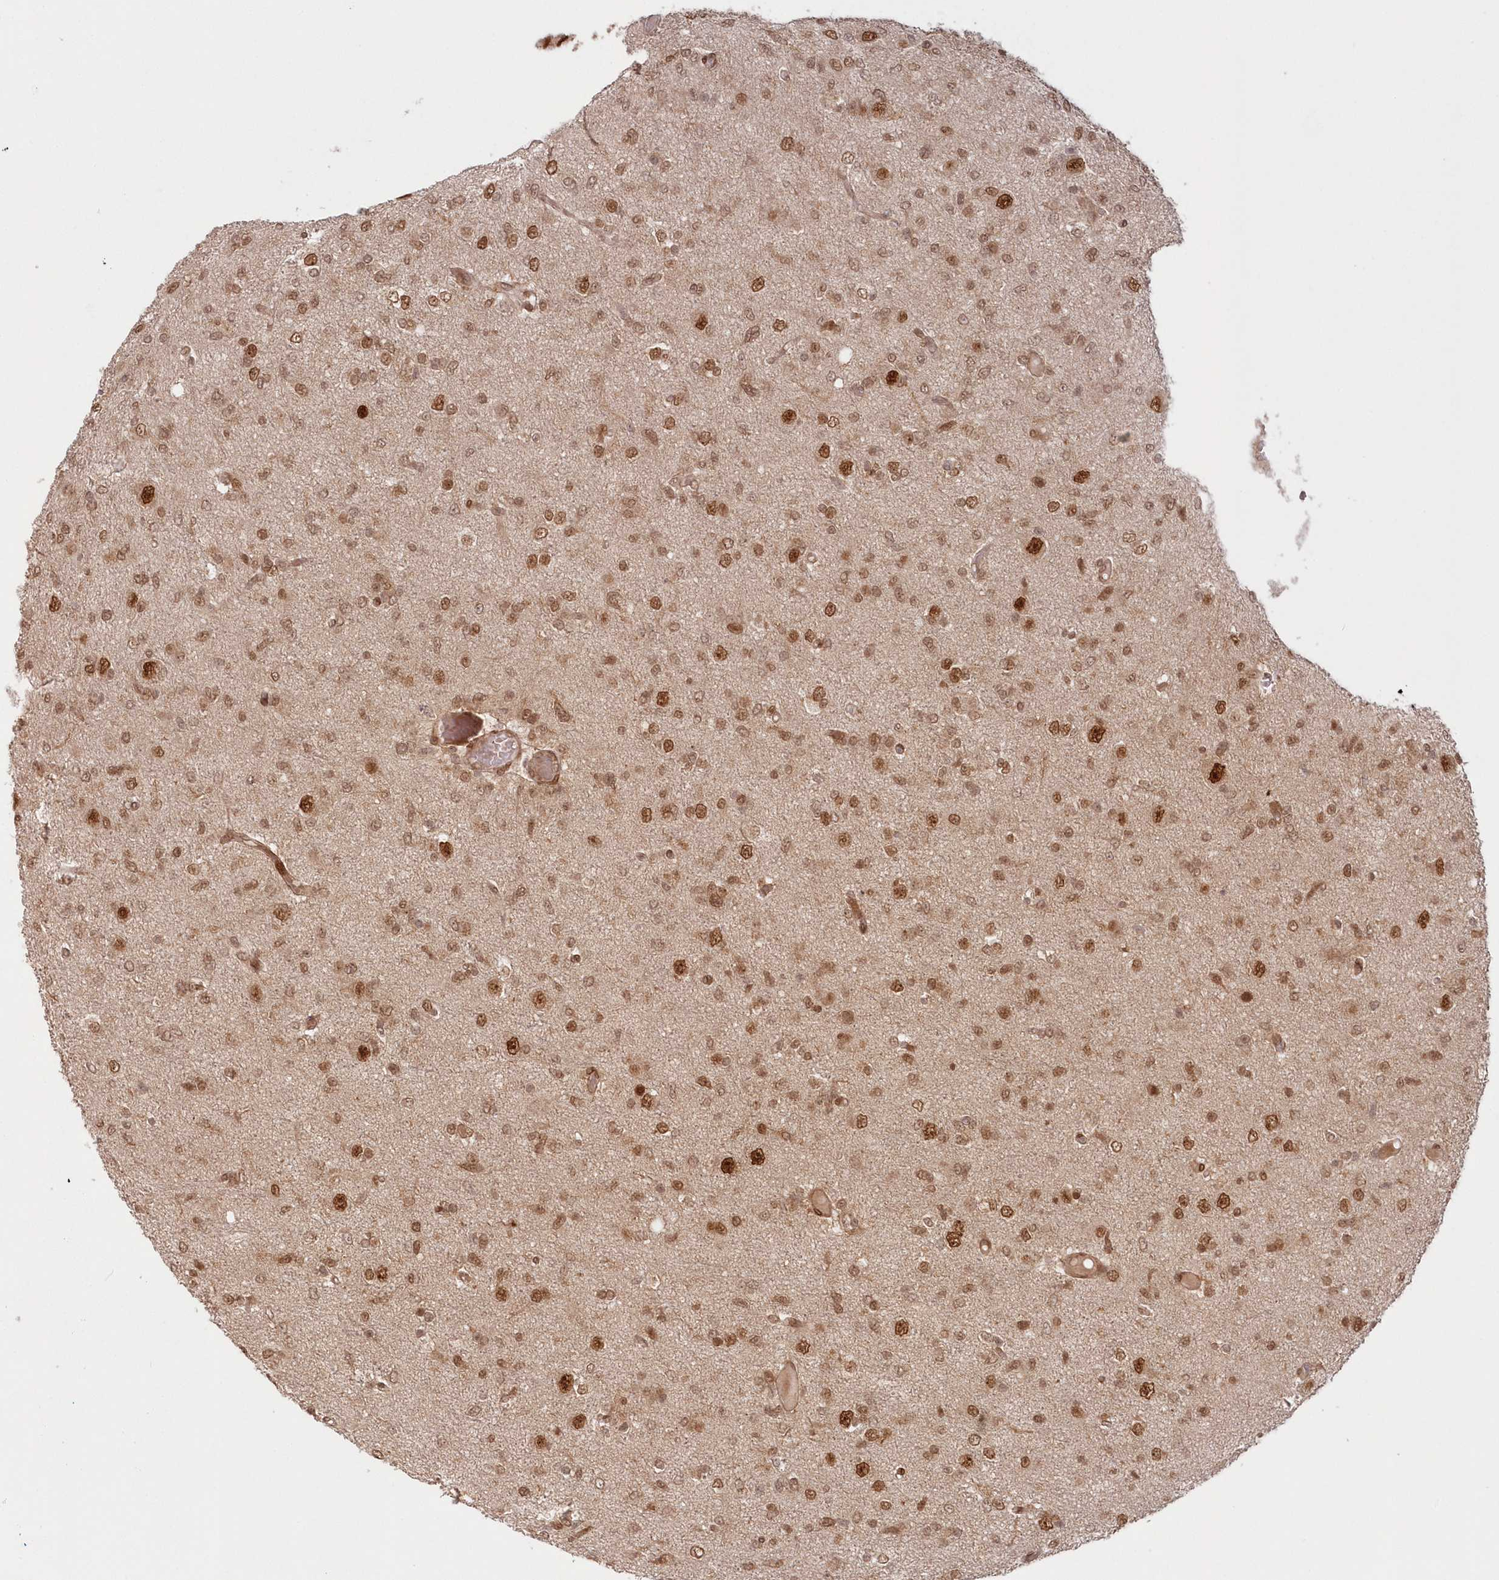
{"staining": {"intensity": "moderate", "quantity": ">75%", "location": "cytoplasmic/membranous,nuclear"}, "tissue": "glioma", "cell_type": "Tumor cells", "image_type": "cancer", "snomed": [{"axis": "morphology", "description": "Glioma, malignant, High grade"}, {"axis": "topography", "description": "Brain"}], "caption": "Malignant glioma (high-grade) stained with DAB (3,3'-diaminobenzidine) immunohistochemistry (IHC) displays medium levels of moderate cytoplasmic/membranous and nuclear positivity in about >75% of tumor cells.", "gene": "TOGARAM2", "patient": {"sex": "female", "age": 59}}